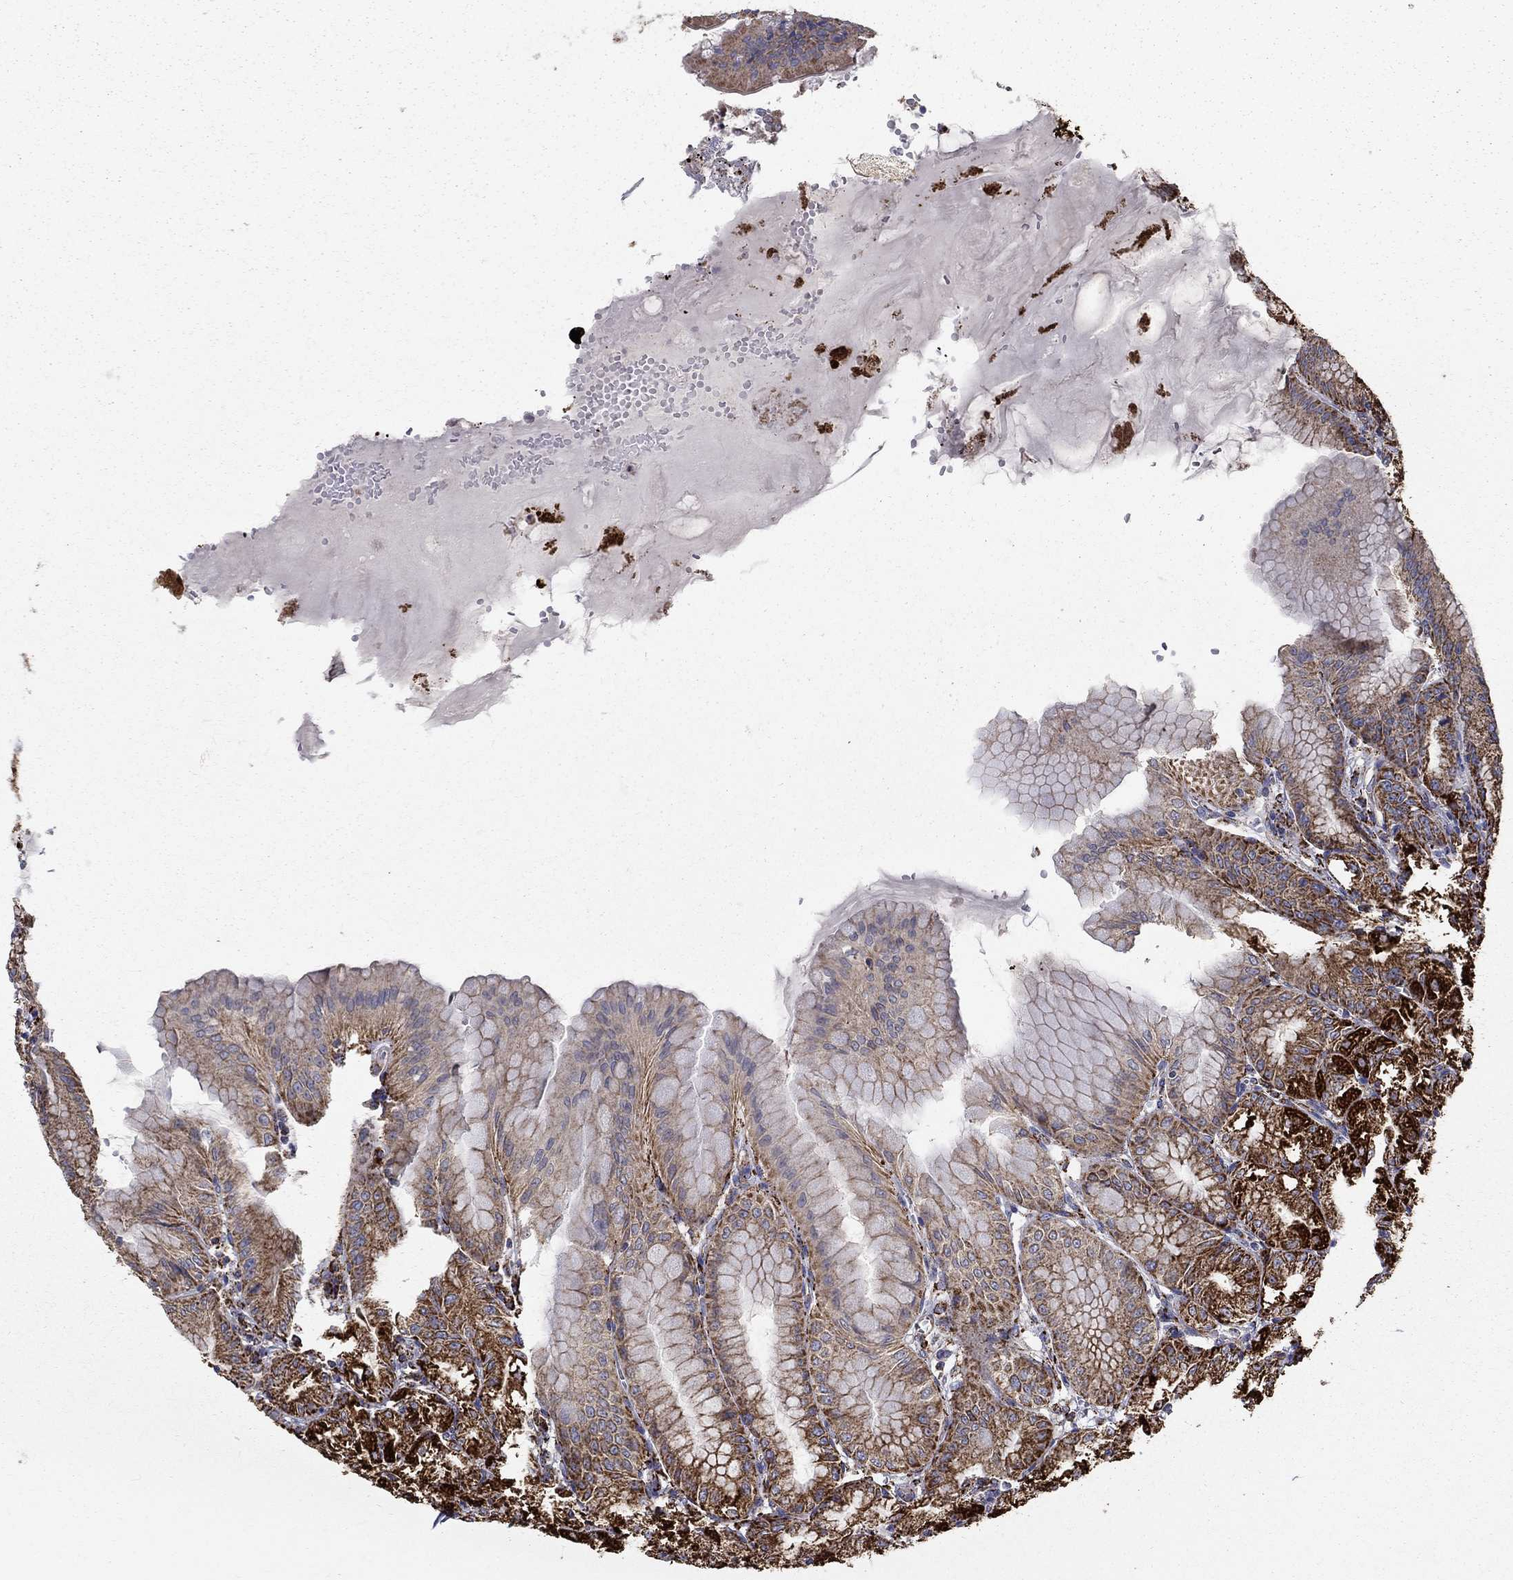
{"staining": {"intensity": "strong", "quantity": "25%-75%", "location": "cytoplasmic/membranous"}, "tissue": "stomach", "cell_type": "Glandular cells", "image_type": "normal", "snomed": [{"axis": "morphology", "description": "Normal tissue, NOS"}, {"axis": "topography", "description": "Stomach"}], "caption": "Protein analysis of benign stomach demonstrates strong cytoplasmic/membranous expression in approximately 25%-75% of glandular cells.", "gene": "GCSH", "patient": {"sex": "male", "age": 71}}